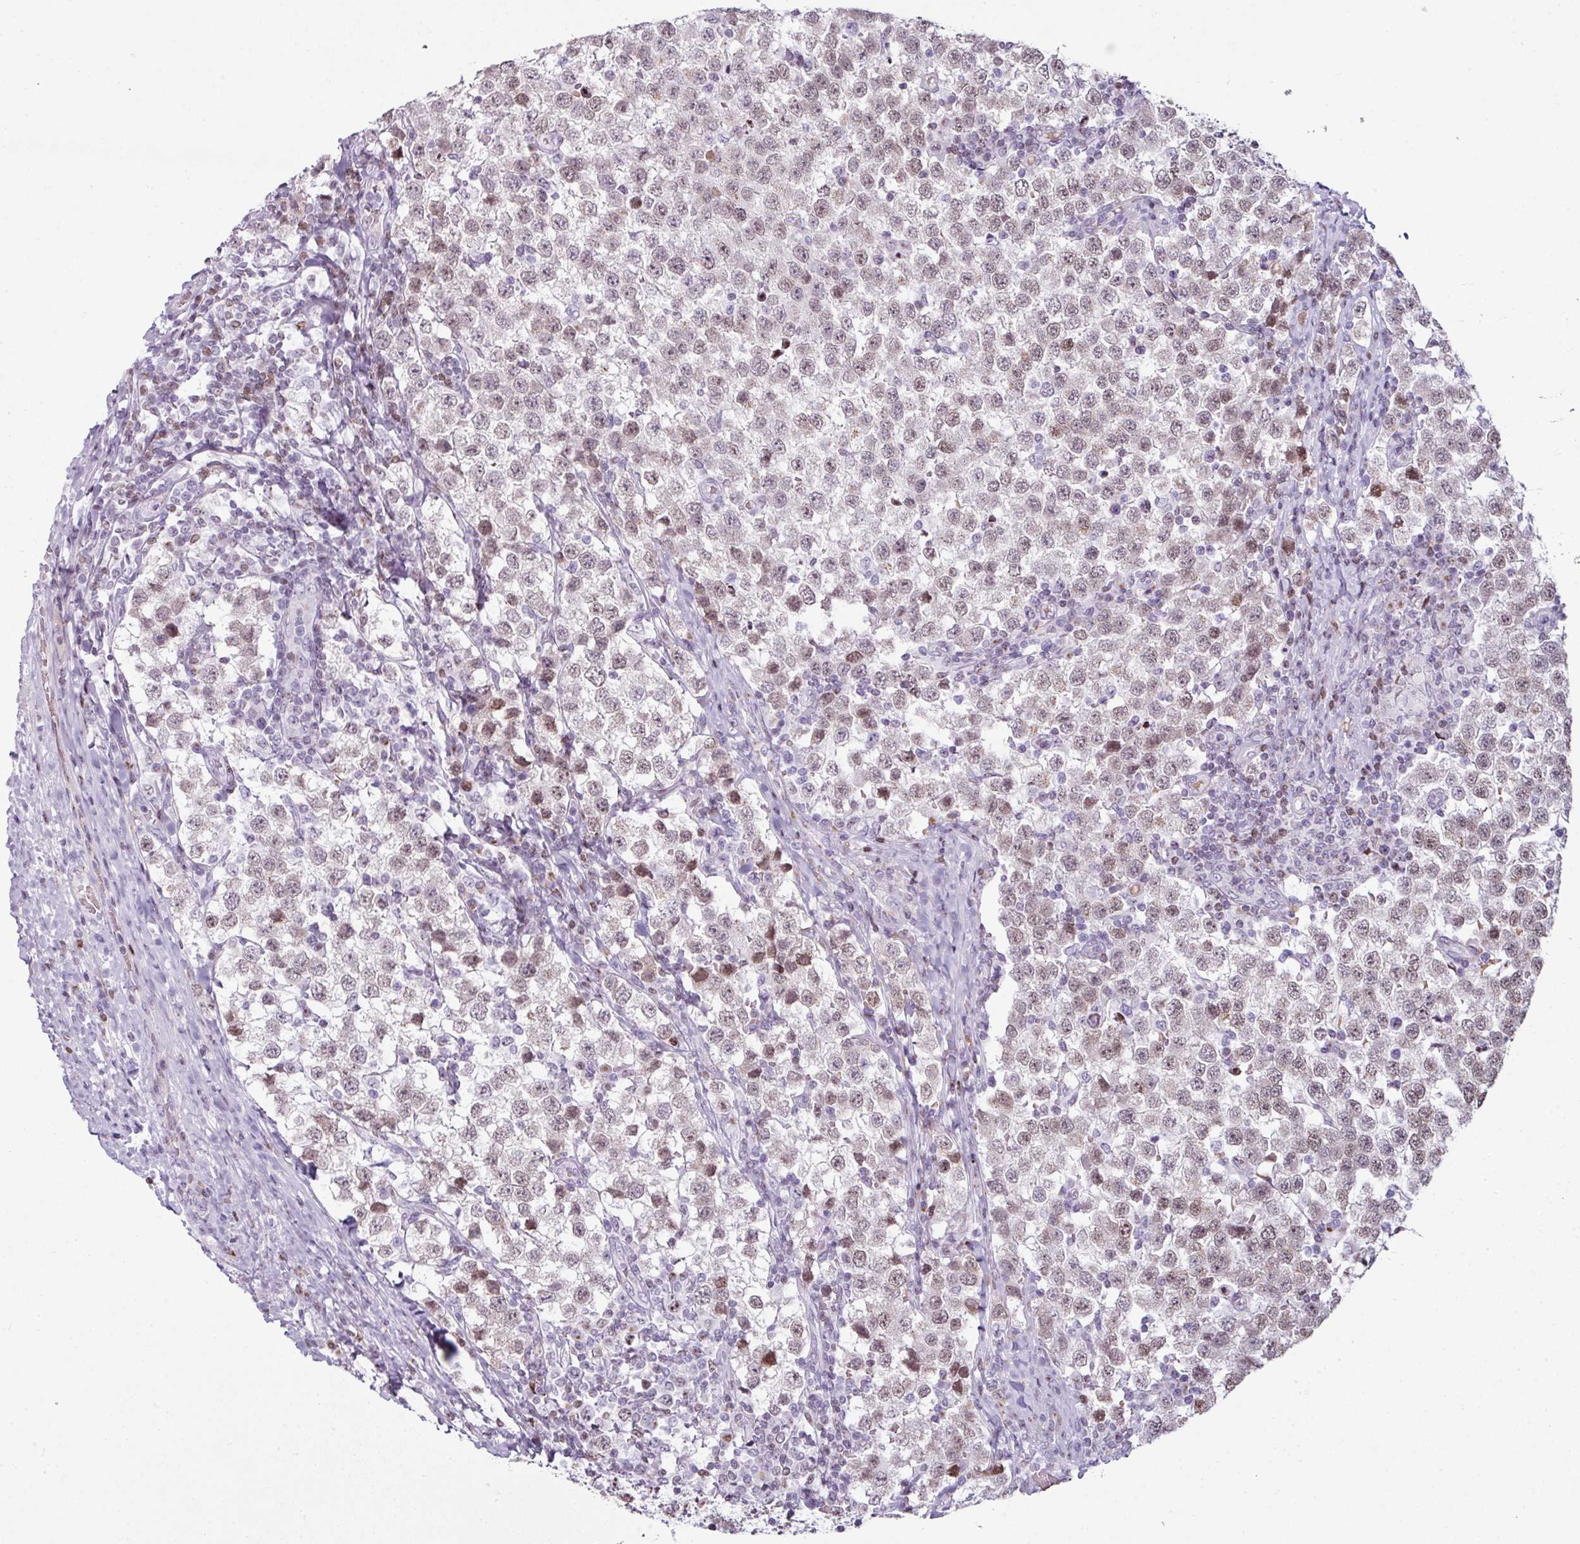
{"staining": {"intensity": "weak", "quantity": "25%-75%", "location": "nuclear"}, "tissue": "testis cancer", "cell_type": "Tumor cells", "image_type": "cancer", "snomed": [{"axis": "morphology", "description": "Seminoma, NOS"}, {"axis": "topography", "description": "Testis"}], "caption": "Immunohistochemistry micrograph of neoplastic tissue: human seminoma (testis) stained using immunohistochemistry exhibits low levels of weak protein expression localized specifically in the nuclear of tumor cells, appearing as a nuclear brown color.", "gene": "SYT8", "patient": {"sex": "male", "age": 34}}